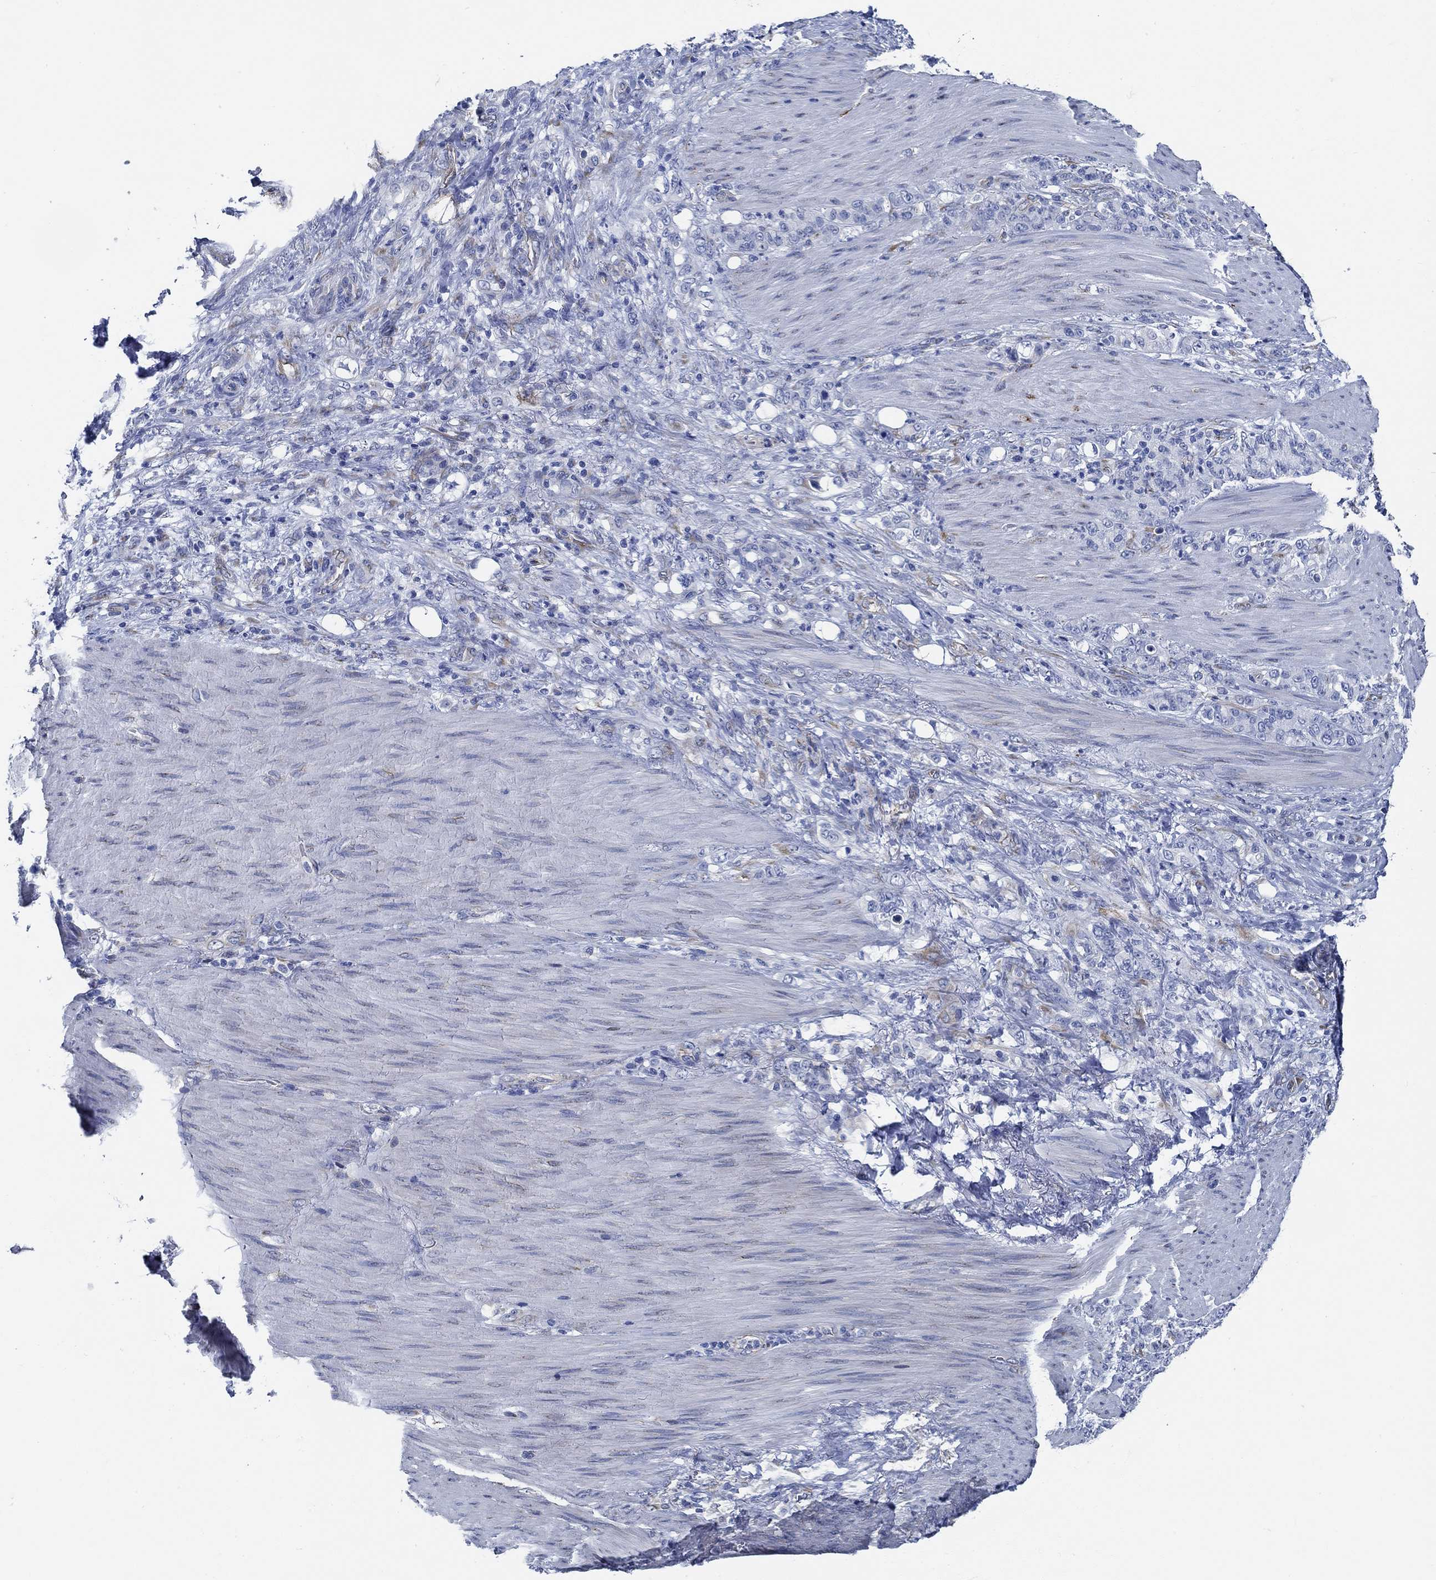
{"staining": {"intensity": "negative", "quantity": "none", "location": "none"}, "tissue": "stomach cancer", "cell_type": "Tumor cells", "image_type": "cancer", "snomed": [{"axis": "morphology", "description": "Normal tissue, NOS"}, {"axis": "morphology", "description": "Adenocarcinoma, NOS"}, {"axis": "topography", "description": "Stomach"}], "caption": "DAB (3,3'-diaminobenzidine) immunohistochemical staining of human stomach cancer shows no significant expression in tumor cells.", "gene": "HECW2", "patient": {"sex": "female", "age": 79}}